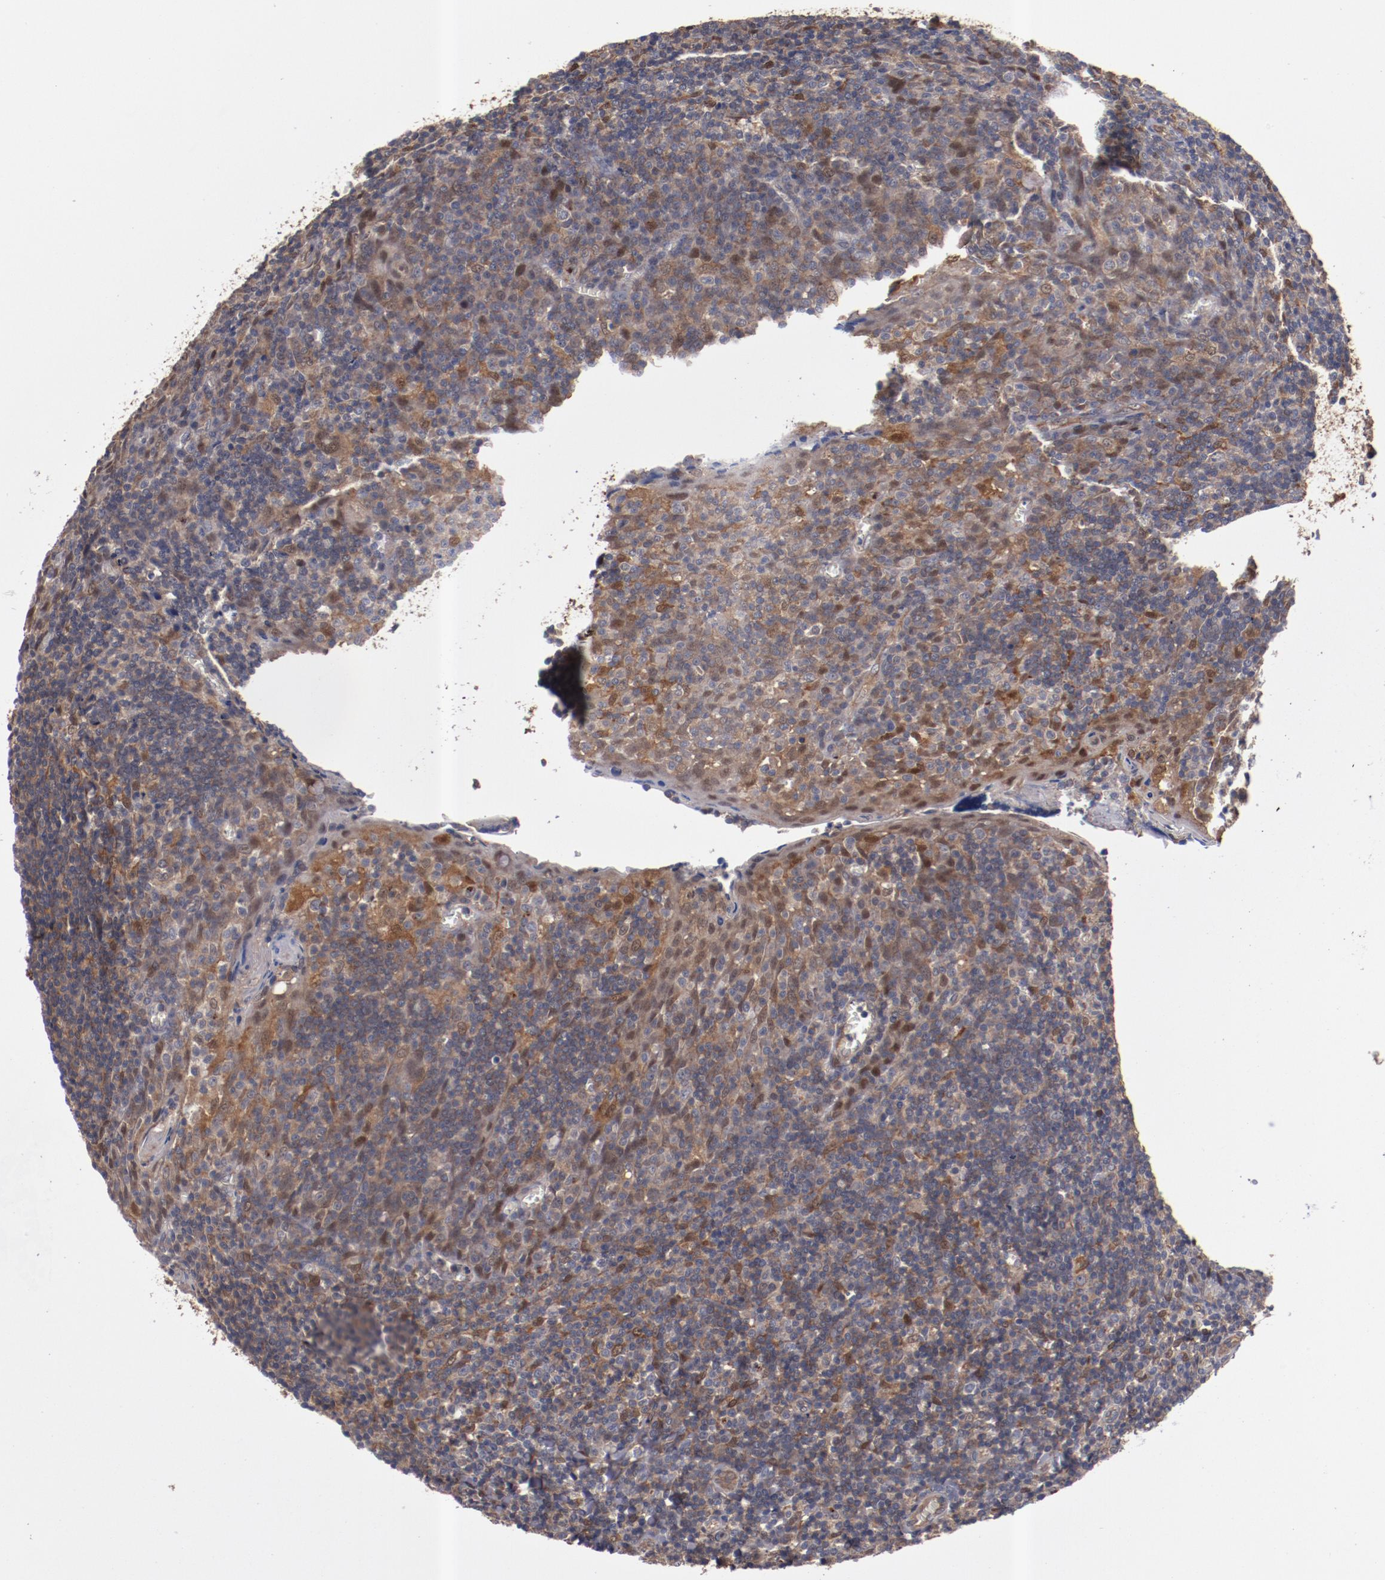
{"staining": {"intensity": "weak", "quantity": "<25%", "location": "cytoplasmic/membranous"}, "tissue": "tonsil", "cell_type": "Germinal center cells", "image_type": "normal", "snomed": [{"axis": "morphology", "description": "Normal tissue, NOS"}, {"axis": "topography", "description": "Tonsil"}], "caption": "DAB immunohistochemical staining of benign human tonsil demonstrates no significant expression in germinal center cells.", "gene": "DNAAF2", "patient": {"sex": "male", "age": 20}}